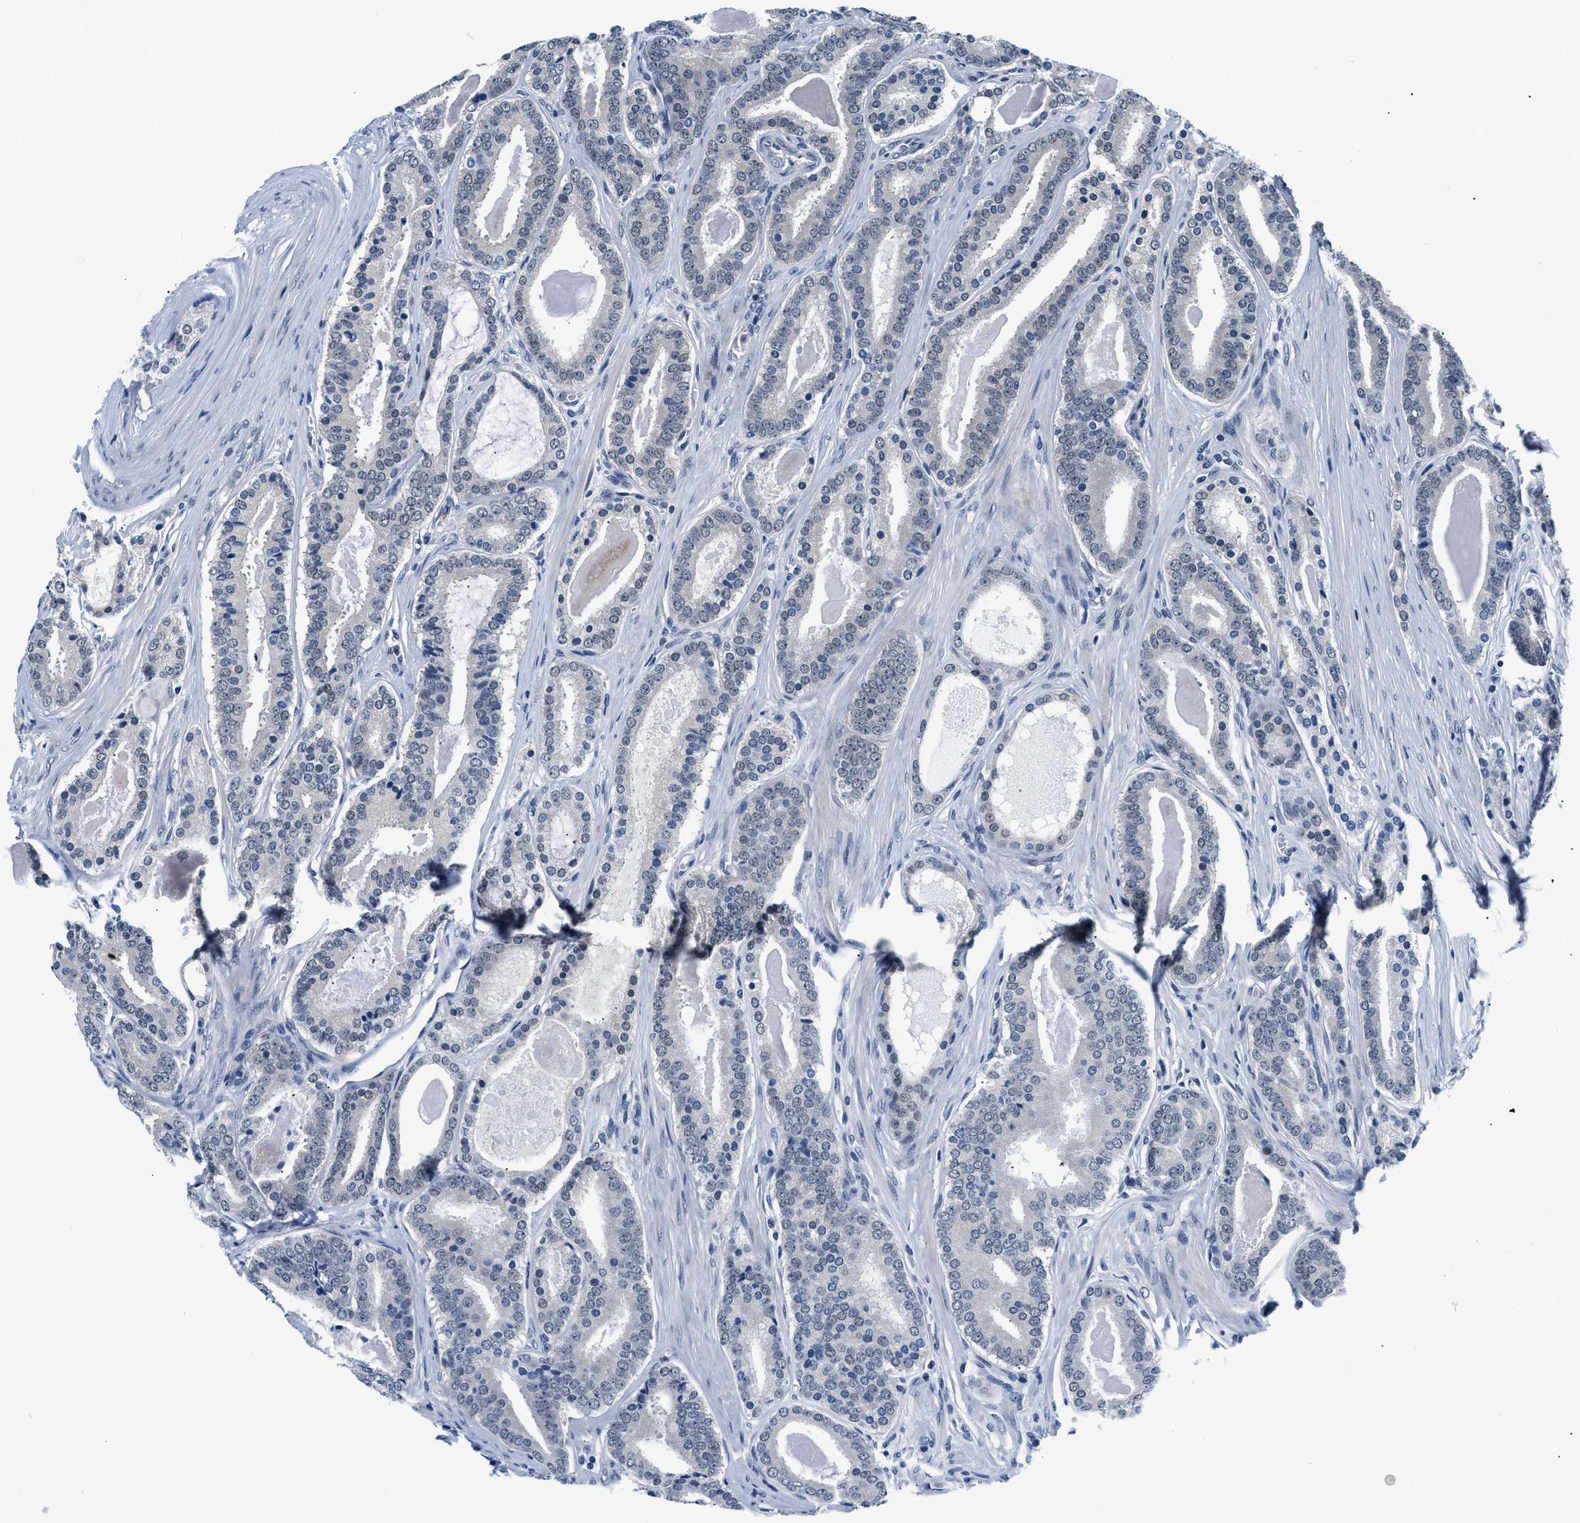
{"staining": {"intensity": "negative", "quantity": "none", "location": "none"}, "tissue": "prostate cancer", "cell_type": "Tumor cells", "image_type": "cancer", "snomed": [{"axis": "morphology", "description": "Adenocarcinoma, High grade"}, {"axis": "topography", "description": "Prostate"}], "caption": "Immunohistochemistry (IHC) image of neoplastic tissue: prostate adenocarcinoma (high-grade) stained with DAB (3,3'-diaminobenzidine) reveals no significant protein positivity in tumor cells.", "gene": "SMAD4", "patient": {"sex": "male", "age": 60}}